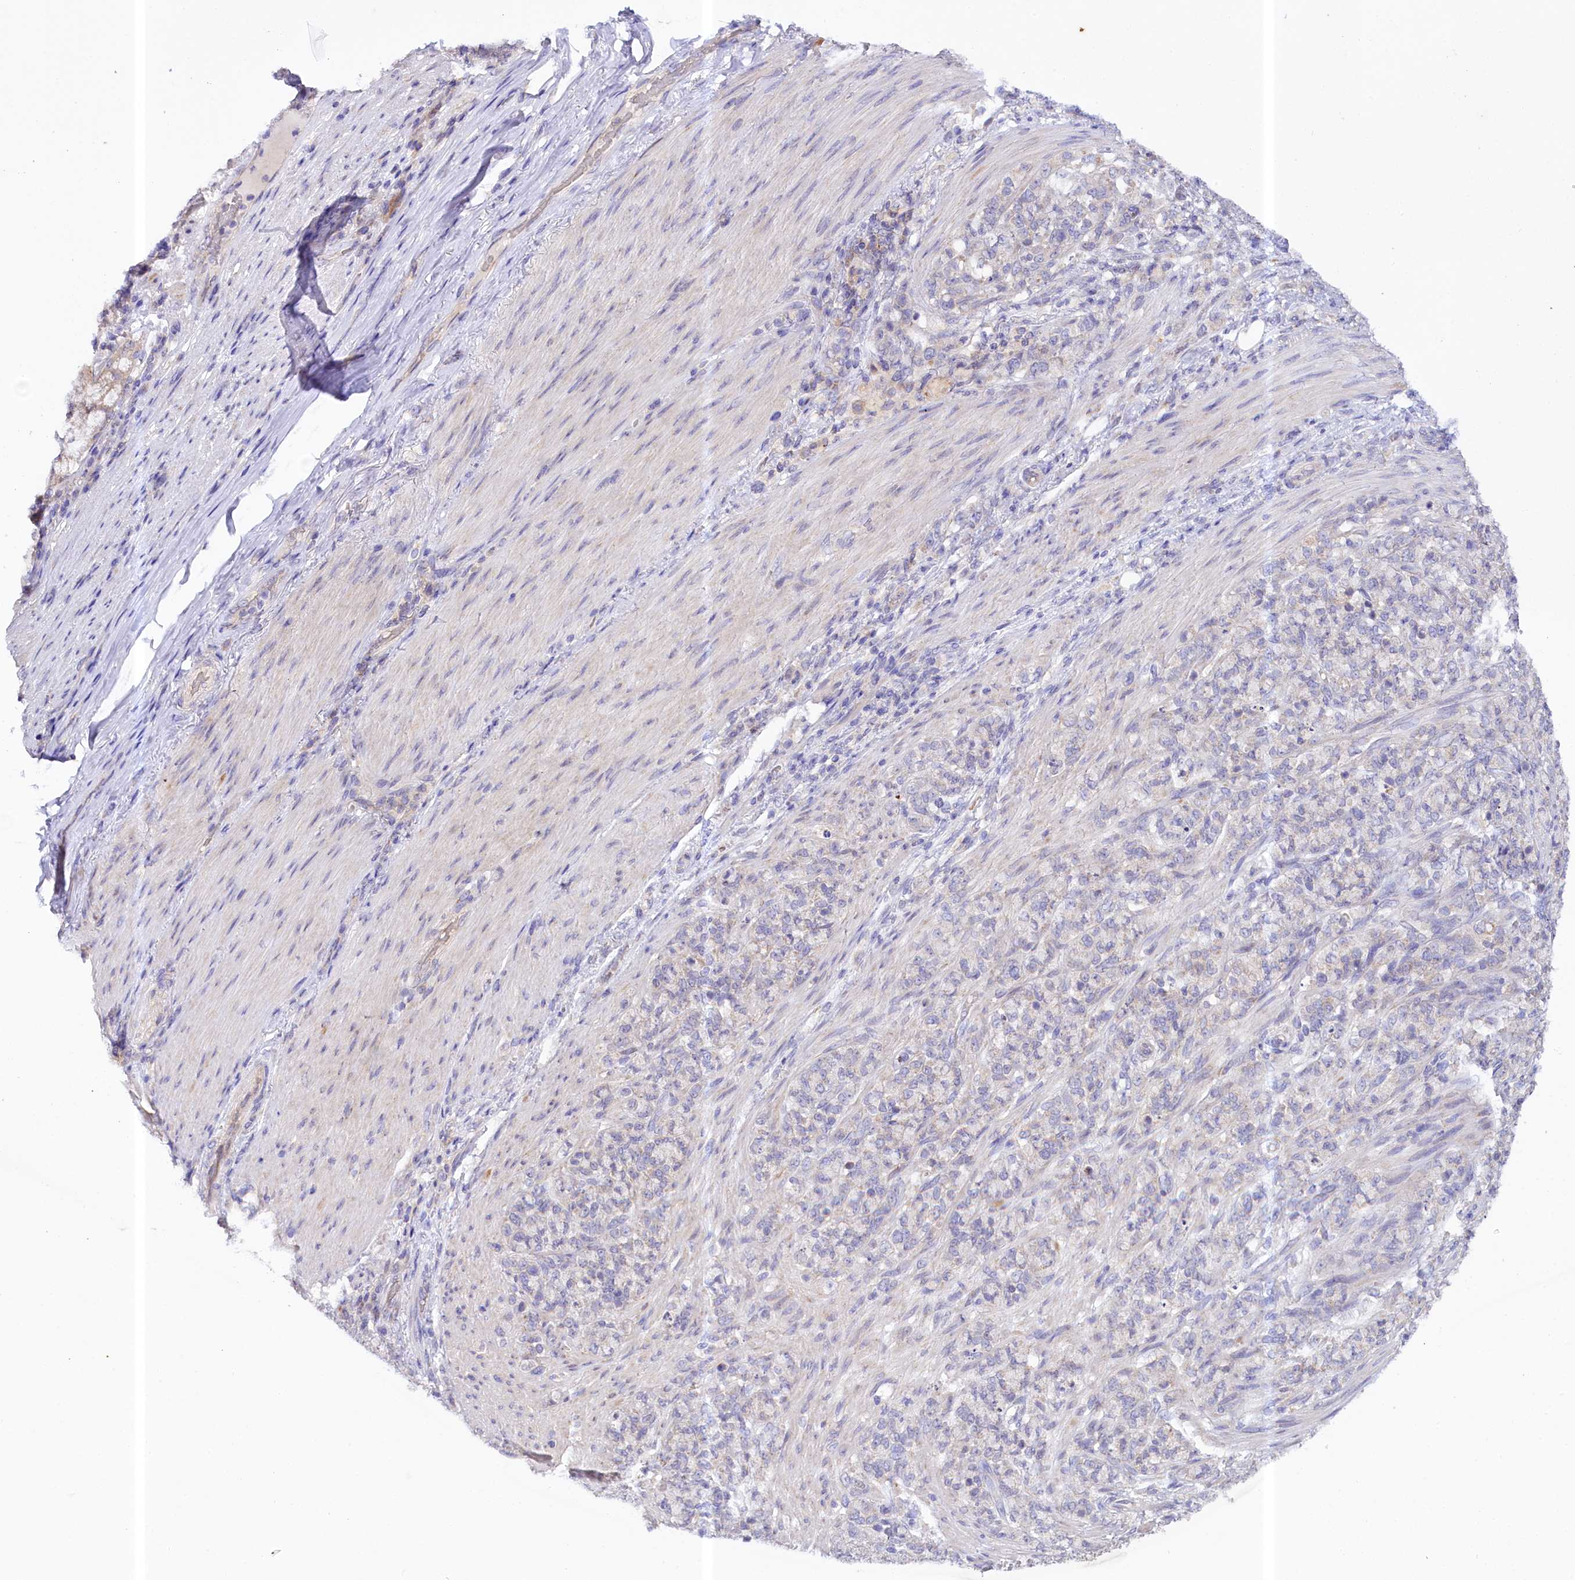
{"staining": {"intensity": "weak", "quantity": "<25%", "location": "cytoplasmic/membranous"}, "tissue": "stomach cancer", "cell_type": "Tumor cells", "image_type": "cancer", "snomed": [{"axis": "morphology", "description": "Adenocarcinoma, NOS"}, {"axis": "topography", "description": "Stomach"}], "caption": "Immunohistochemistry (IHC) of human adenocarcinoma (stomach) demonstrates no positivity in tumor cells.", "gene": "CEP295", "patient": {"sex": "female", "age": 79}}